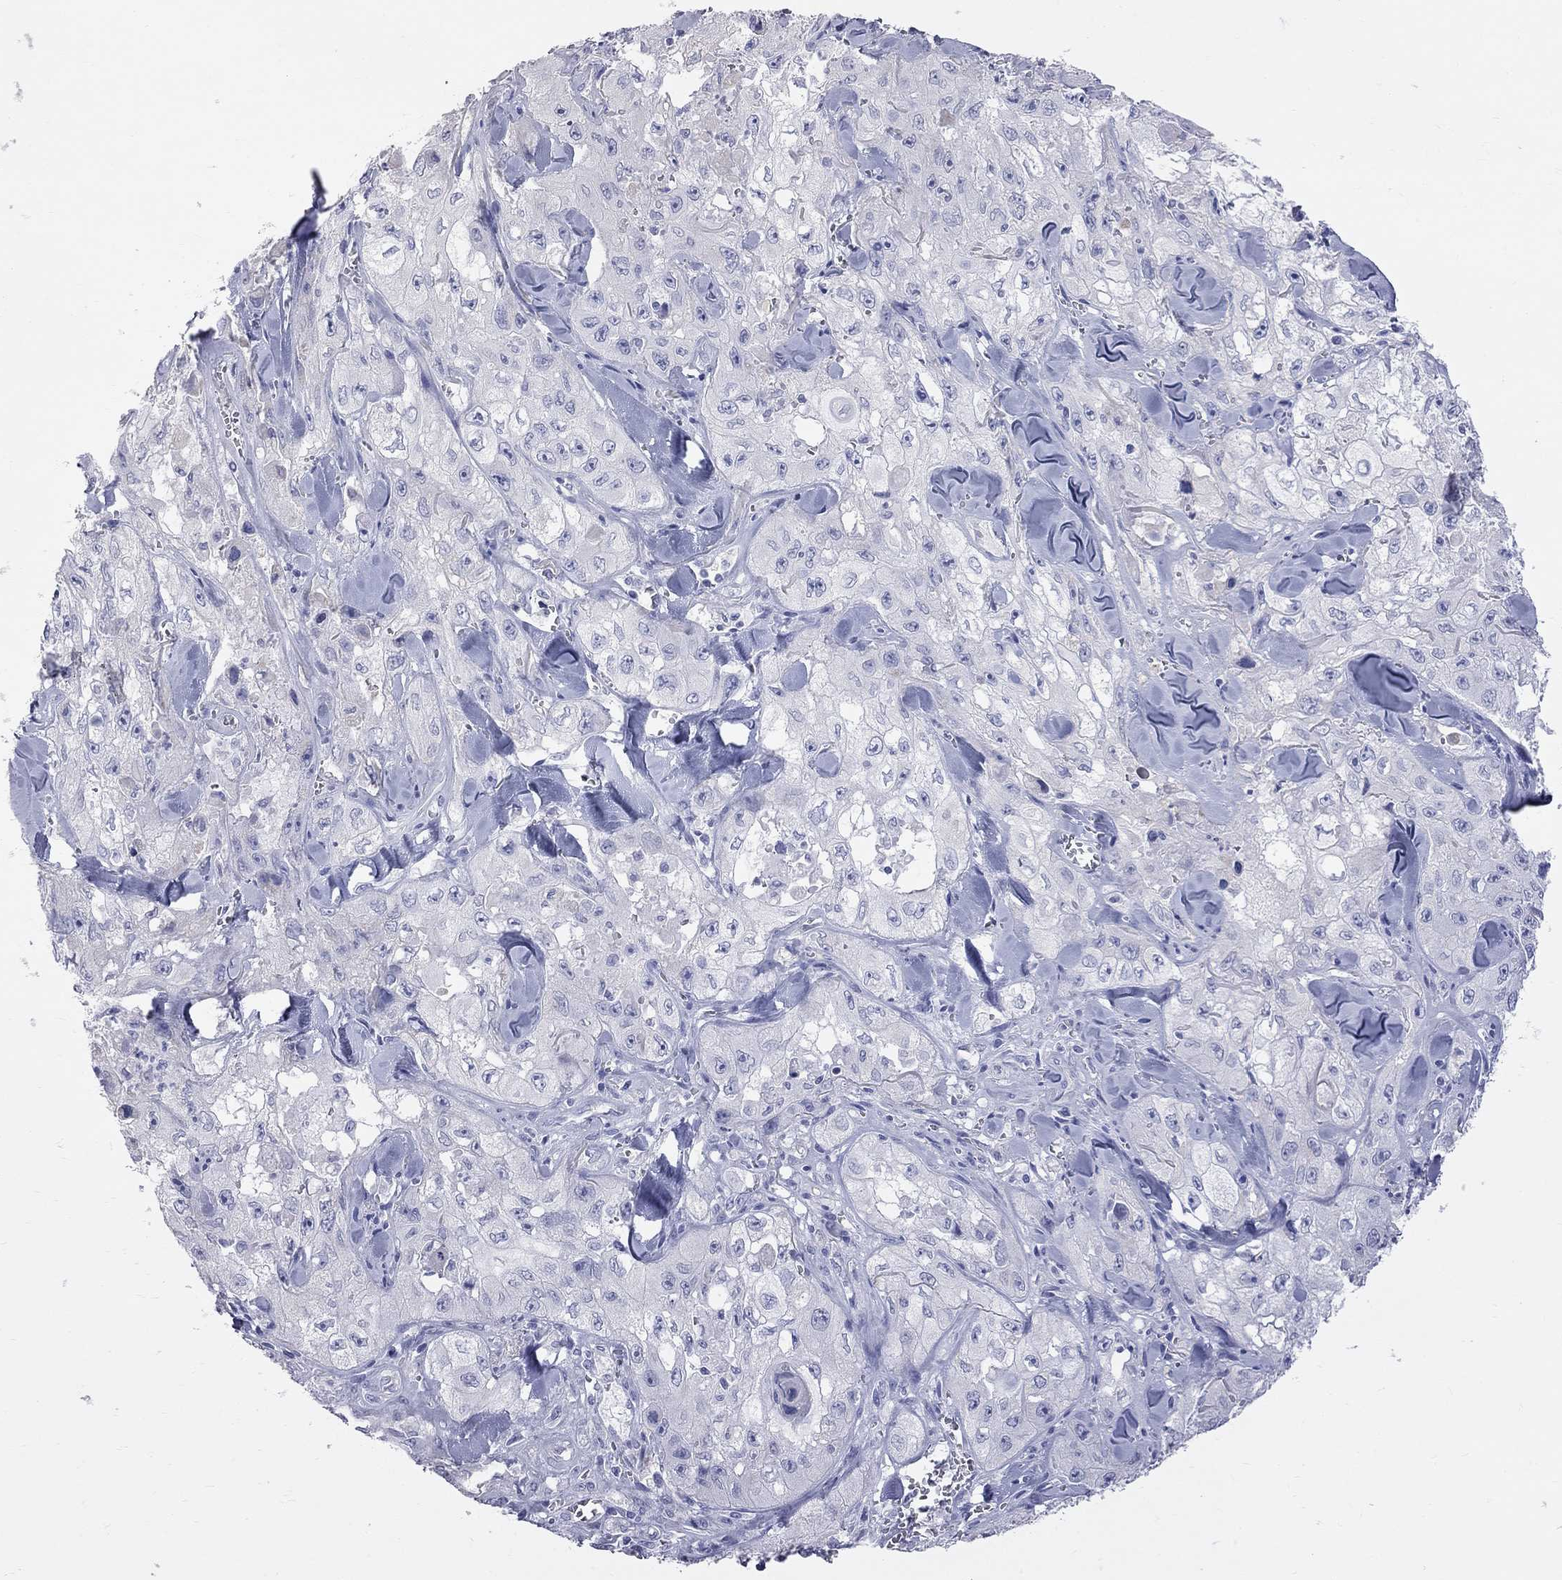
{"staining": {"intensity": "negative", "quantity": "none", "location": "none"}, "tissue": "skin cancer", "cell_type": "Tumor cells", "image_type": "cancer", "snomed": [{"axis": "morphology", "description": "Squamous cell carcinoma, NOS"}, {"axis": "topography", "description": "Skin"}, {"axis": "topography", "description": "Subcutis"}], "caption": "A high-resolution micrograph shows immunohistochemistry (IHC) staining of skin cancer, which displays no significant staining in tumor cells.", "gene": "KCND2", "patient": {"sex": "male", "age": 73}}